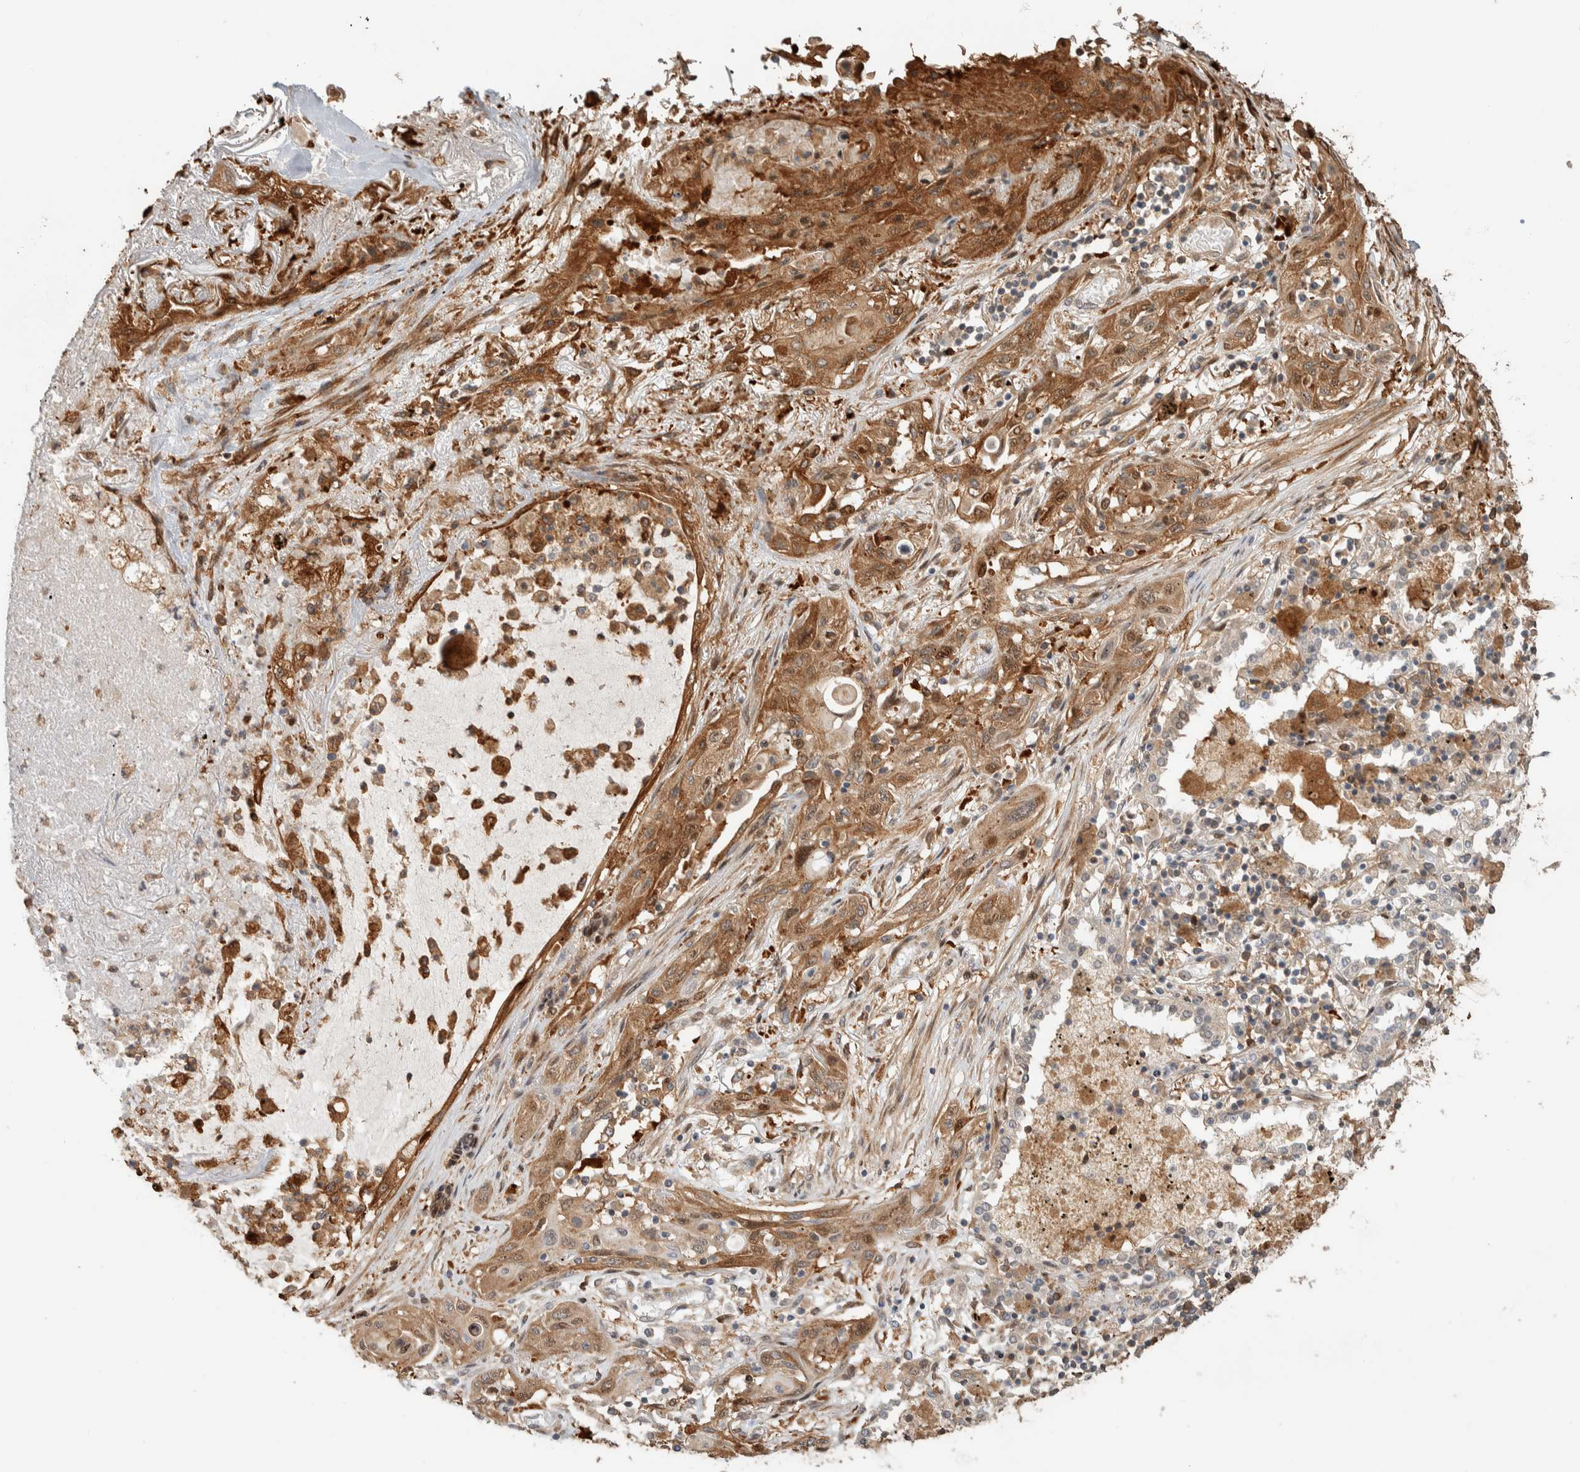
{"staining": {"intensity": "moderate", "quantity": ">75%", "location": "cytoplasmic/membranous"}, "tissue": "lung cancer", "cell_type": "Tumor cells", "image_type": "cancer", "snomed": [{"axis": "morphology", "description": "Squamous cell carcinoma, NOS"}, {"axis": "topography", "description": "Lung"}], "caption": "A photomicrograph of human lung squamous cell carcinoma stained for a protein demonstrates moderate cytoplasmic/membranous brown staining in tumor cells.", "gene": "CNTROB", "patient": {"sex": "female", "age": 47}}